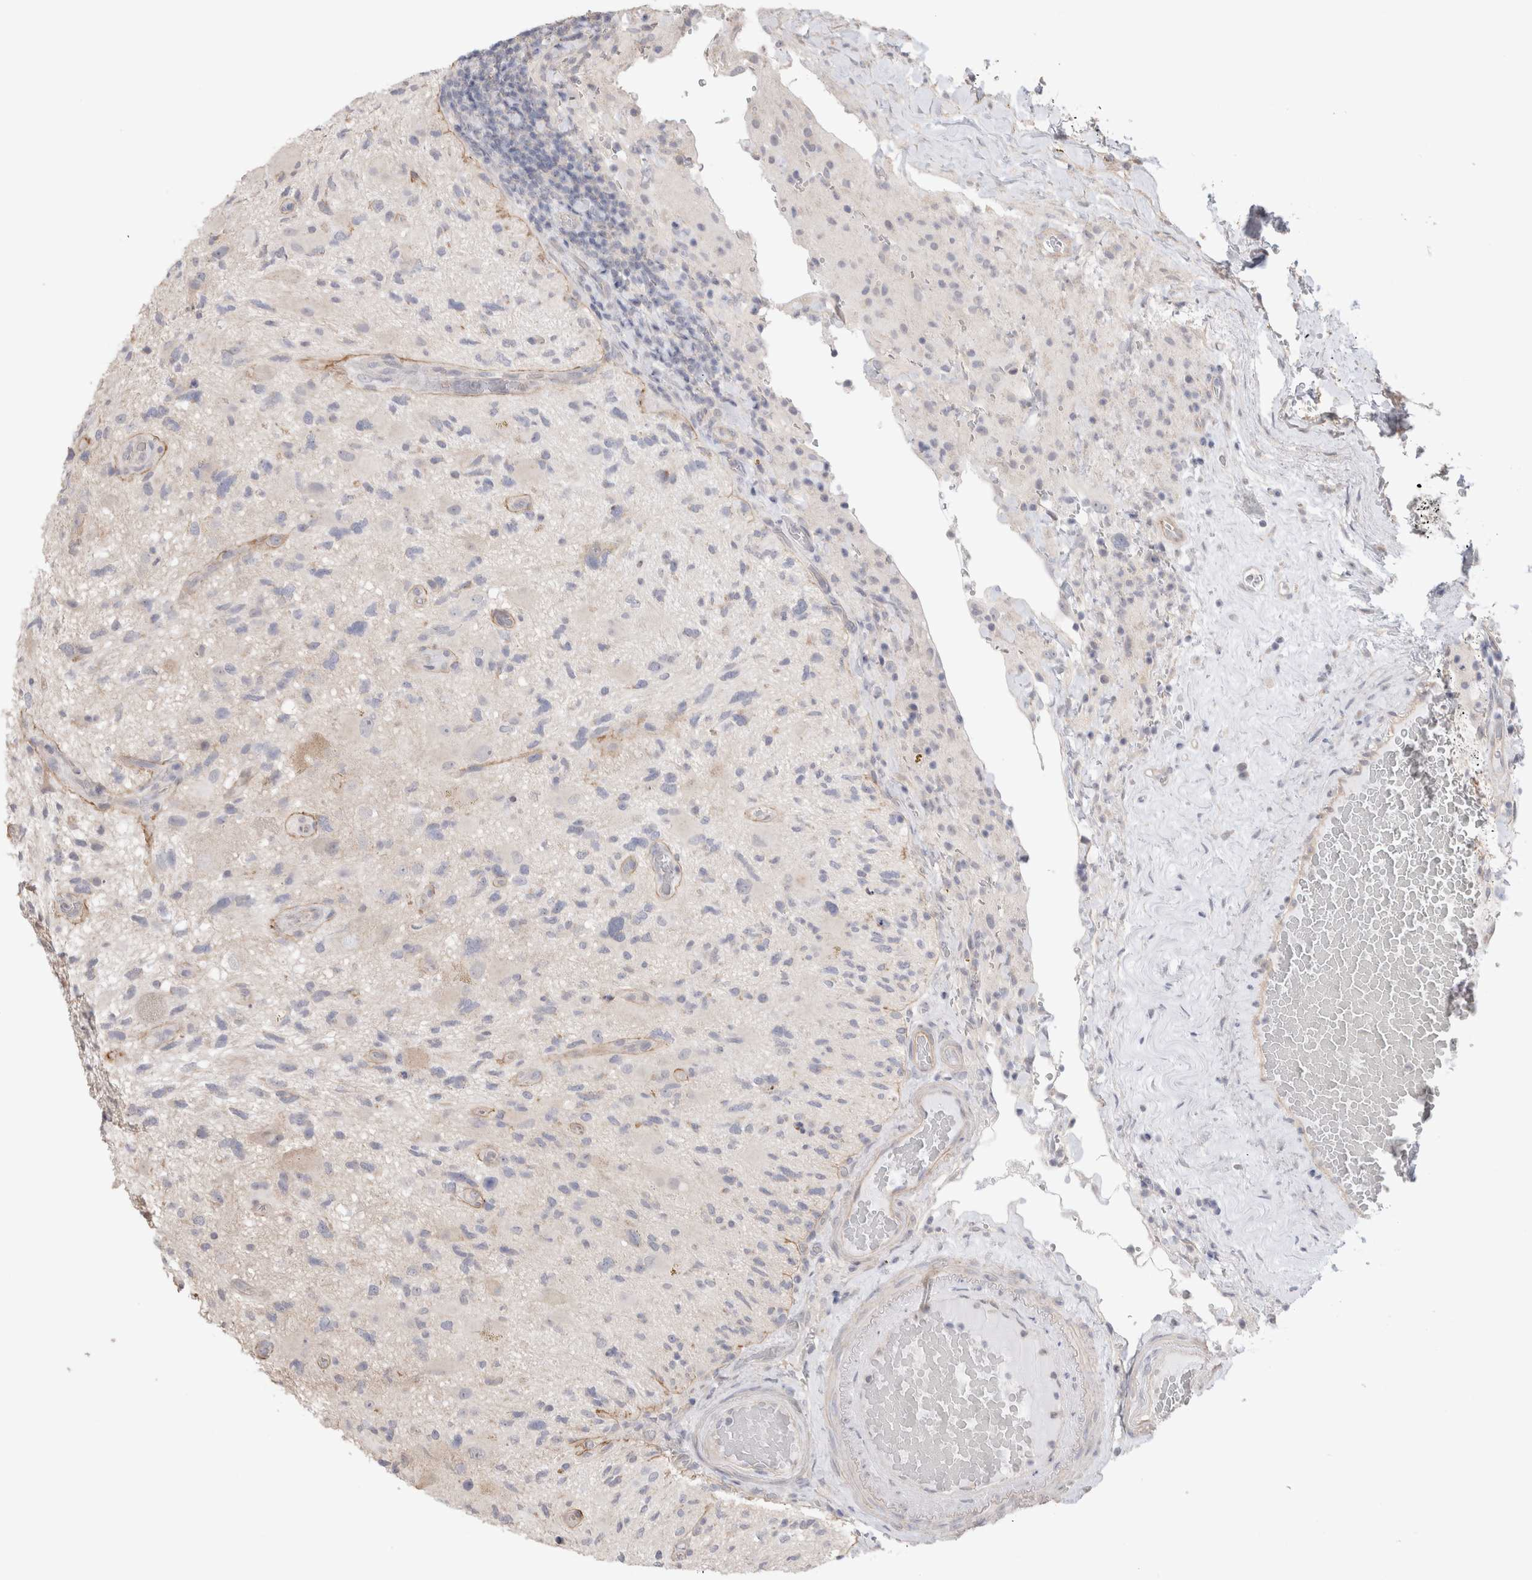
{"staining": {"intensity": "negative", "quantity": "none", "location": "none"}, "tissue": "glioma", "cell_type": "Tumor cells", "image_type": "cancer", "snomed": [{"axis": "morphology", "description": "Glioma, malignant, High grade"}, {"axis": "topography", "description": "Brain"}], "caption": "DAB (3,3'-diaminobenzidine) immunohistochemical staining of human malignant high-grade glioma shows no significant staining in tumor cells.", "gene": "DMD", "patient": {"sex": "male", "age": 33}}